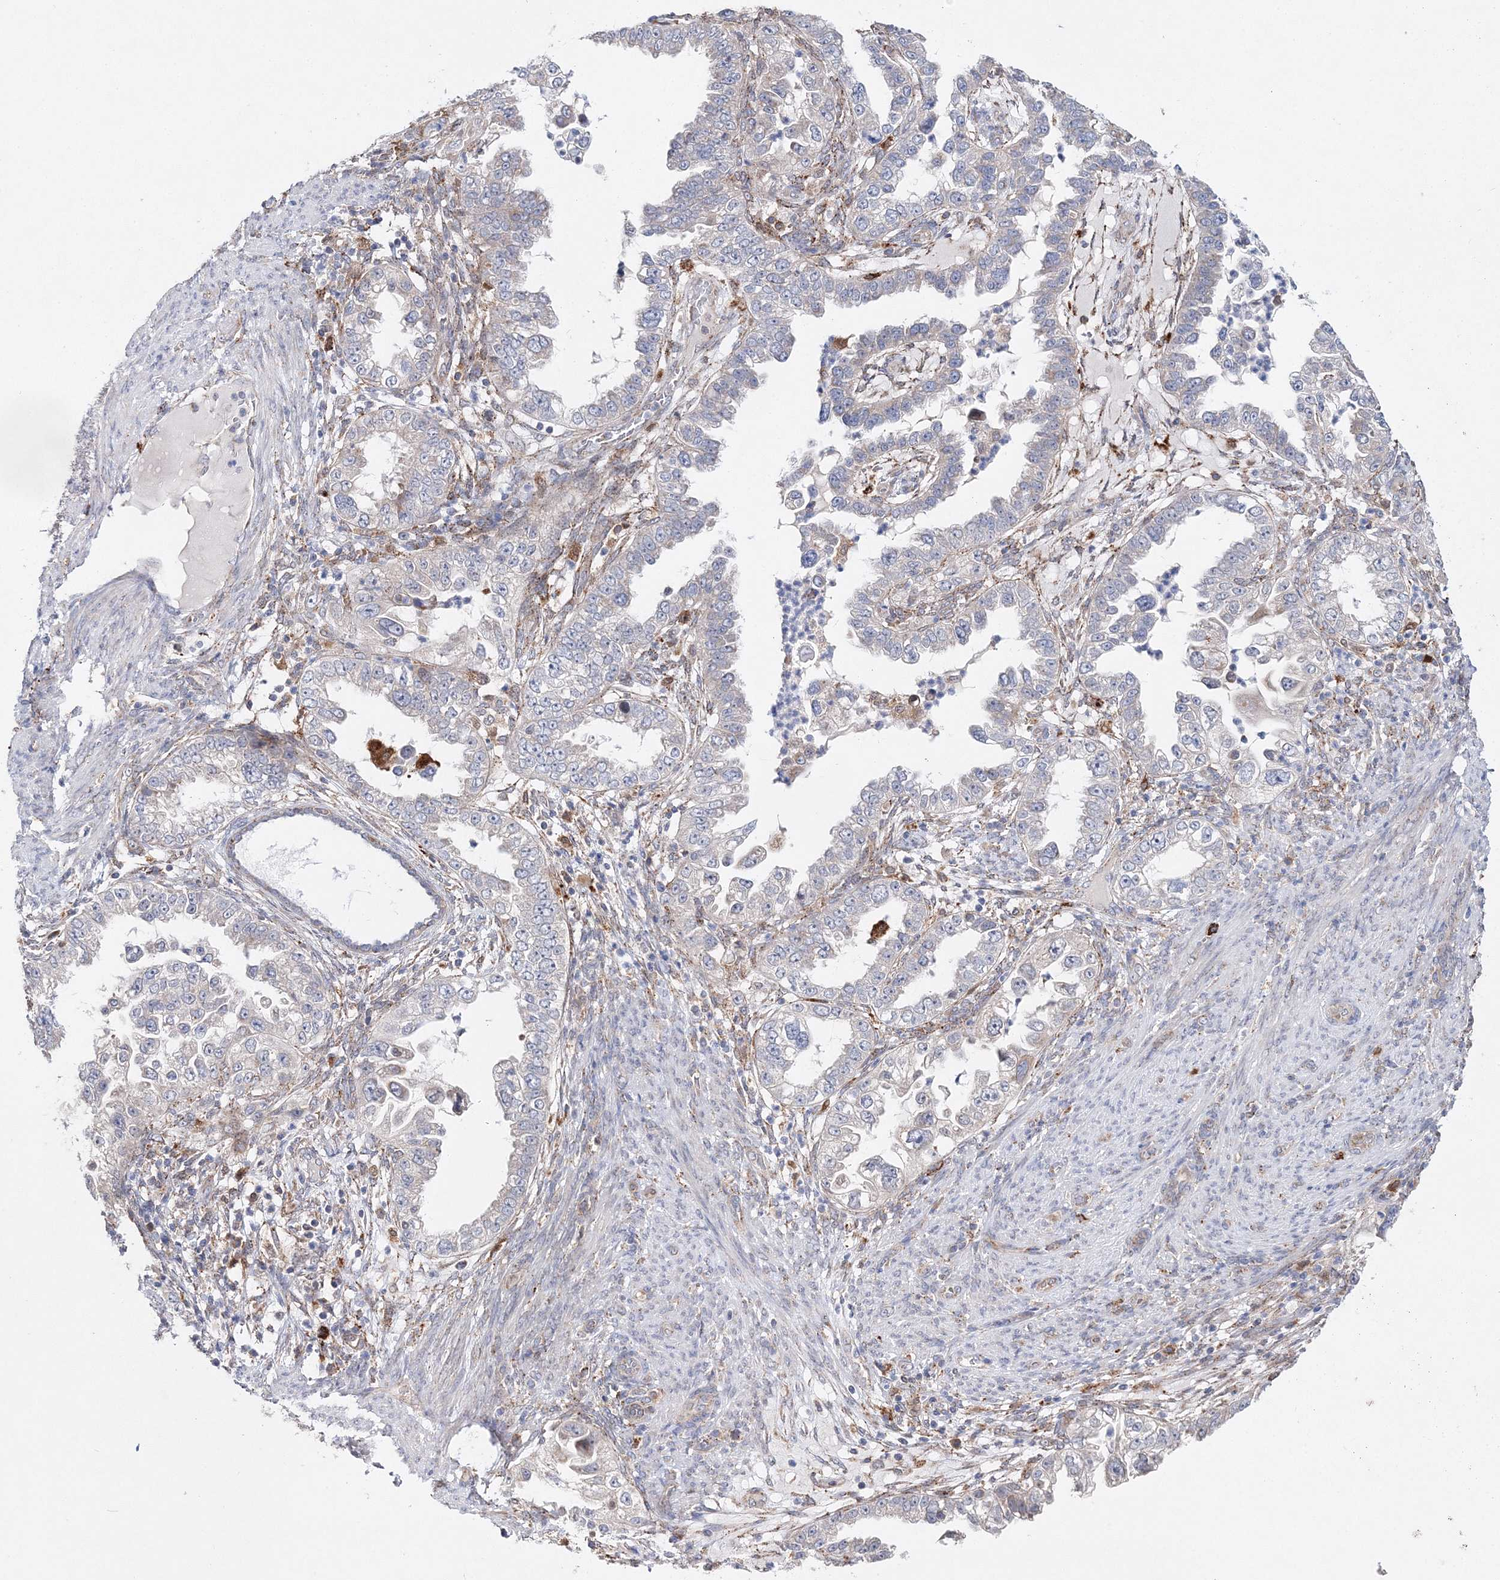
{"staining": {"intensity": "moderate", "quantity": "<25%", "location": "cytoplasmic/membranous"}, "tissue": "endometrial cancer", "cell_type": "Tumor cells", "image_type": "cancer", "snomed": [{"axis": "morphology", "description": "Adenocarcinoma, NOS"}, {"axis": "topography", "description": "Endometrium"}], "caption": "A histopathology image of adenocarcinoma (endometrial) stained for a protein shows moderate cytoplasmic/membranous brown staining in tumor cells.", "gene": "C3orf38", "patient": {"sex": "female", "age": 85}}